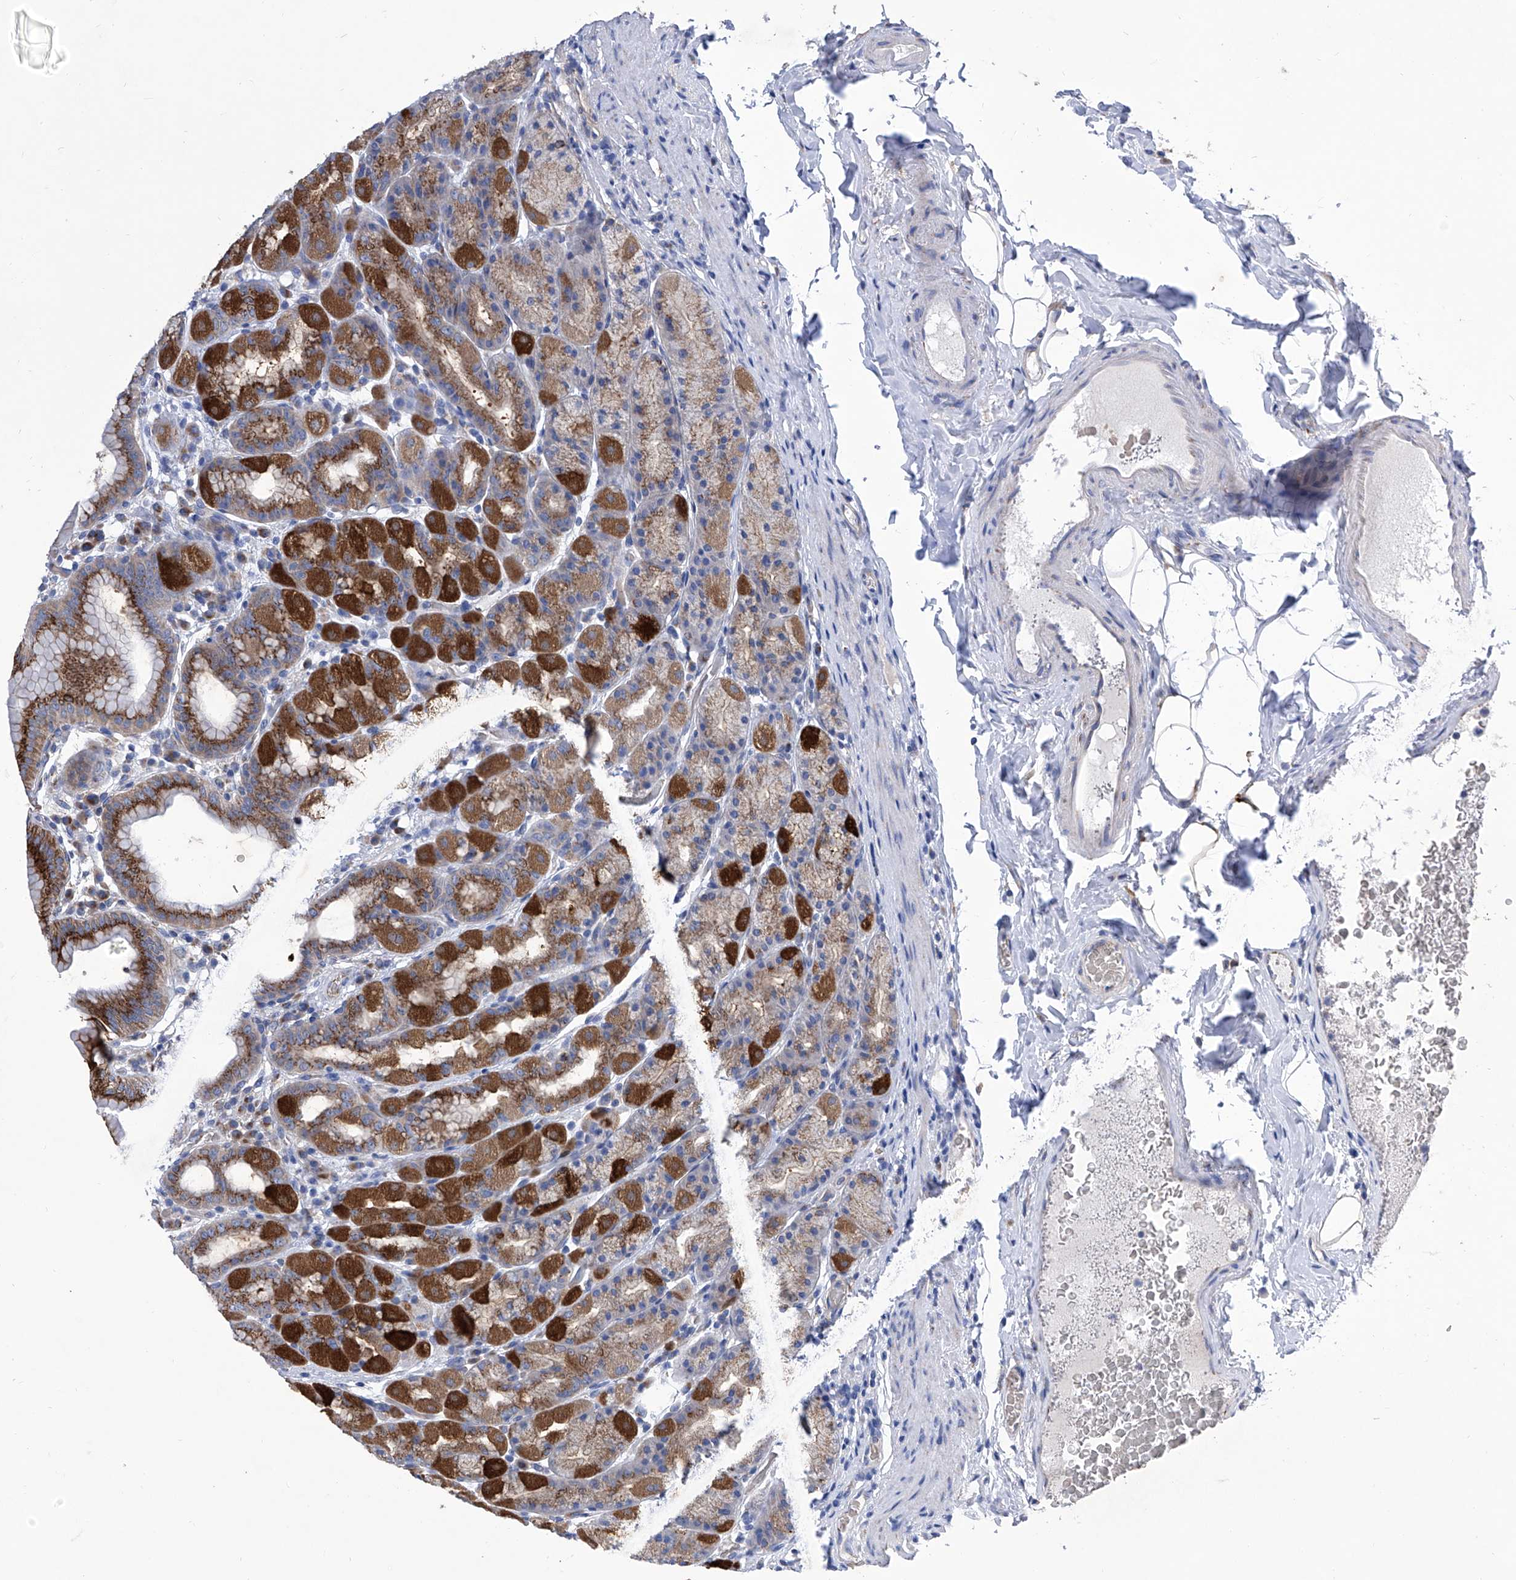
{"staining": {"intensity": "strong", "quantity": "25%-75%", "location": "cytoplasmic/membranous"}, "tissue": "stomach", "cell_type": "Glandular cells", "image_type": "normal", "snomed": [{"axis": "morphology", "description": "Normal tissue, NOS"}, {"axis": "topography", "description": "Stomach, upper"}], "caption": "Protein staining demonstrates strong cytoplasmic/membranous staining in approximately 25%-75% of glandular cells in normal stomach.", "gene": "TJAP1", "patient": {"sex": "male", "age": 68}}